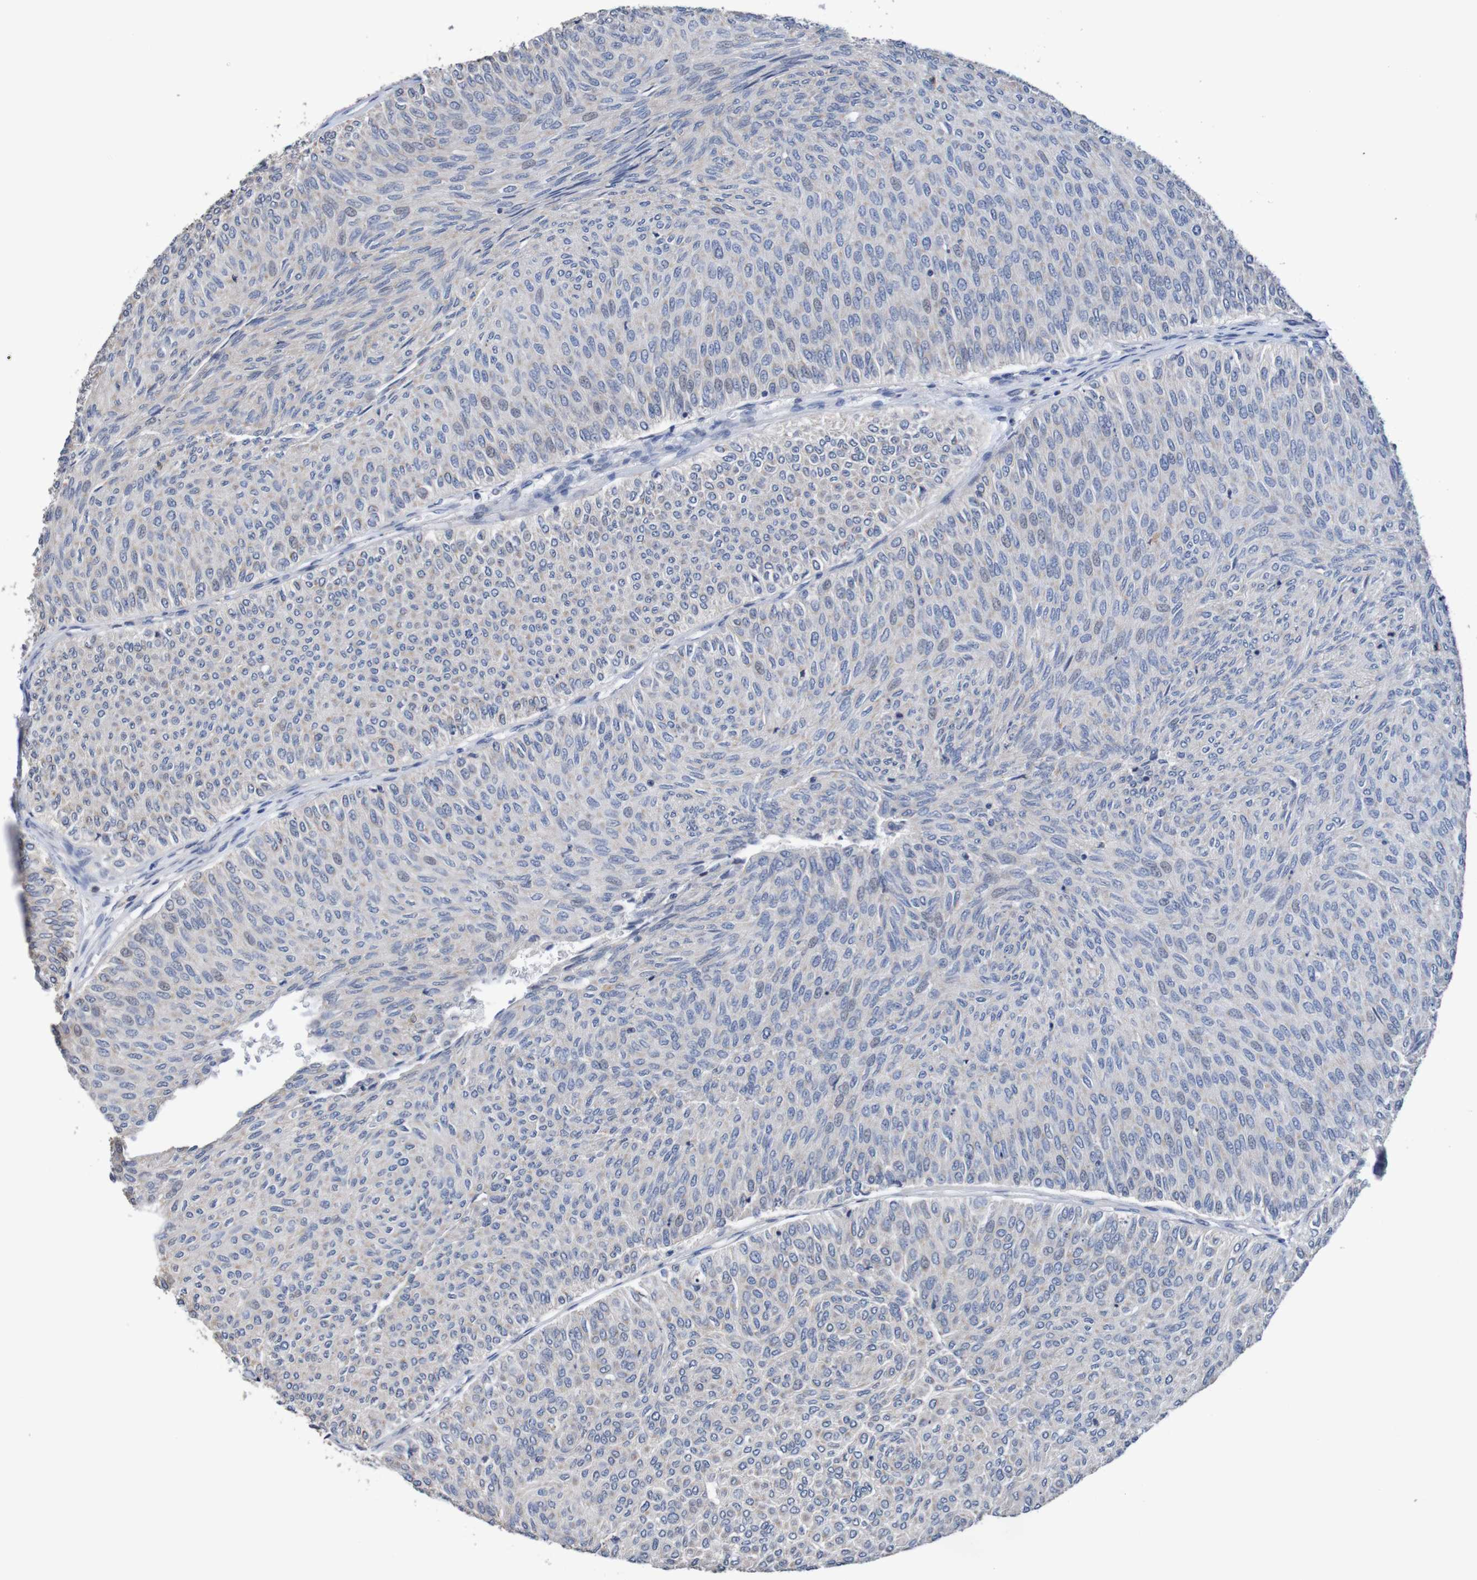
{"staining": {"intensity": "weak", "quantity": "<25%", "location": "cytoplasmic/membranous"}, "tissue": "urothelial cancer", "cell_type": "Tumor cells", "image_type": "cancer", "snomed": [{"axis": "morphology", "description": "Urothelial carcinoma, Low grade"}, {"axis": "topography", "description": "Urinary bladder"}], "caption": "Immunohistochemical staining of urothelial cancer shows no significant expression in tumor cells. (DAB IHC with hematoxylin counter stain).", "gene": "FIBP", "patient": {"sex": "male", "age": 78}}